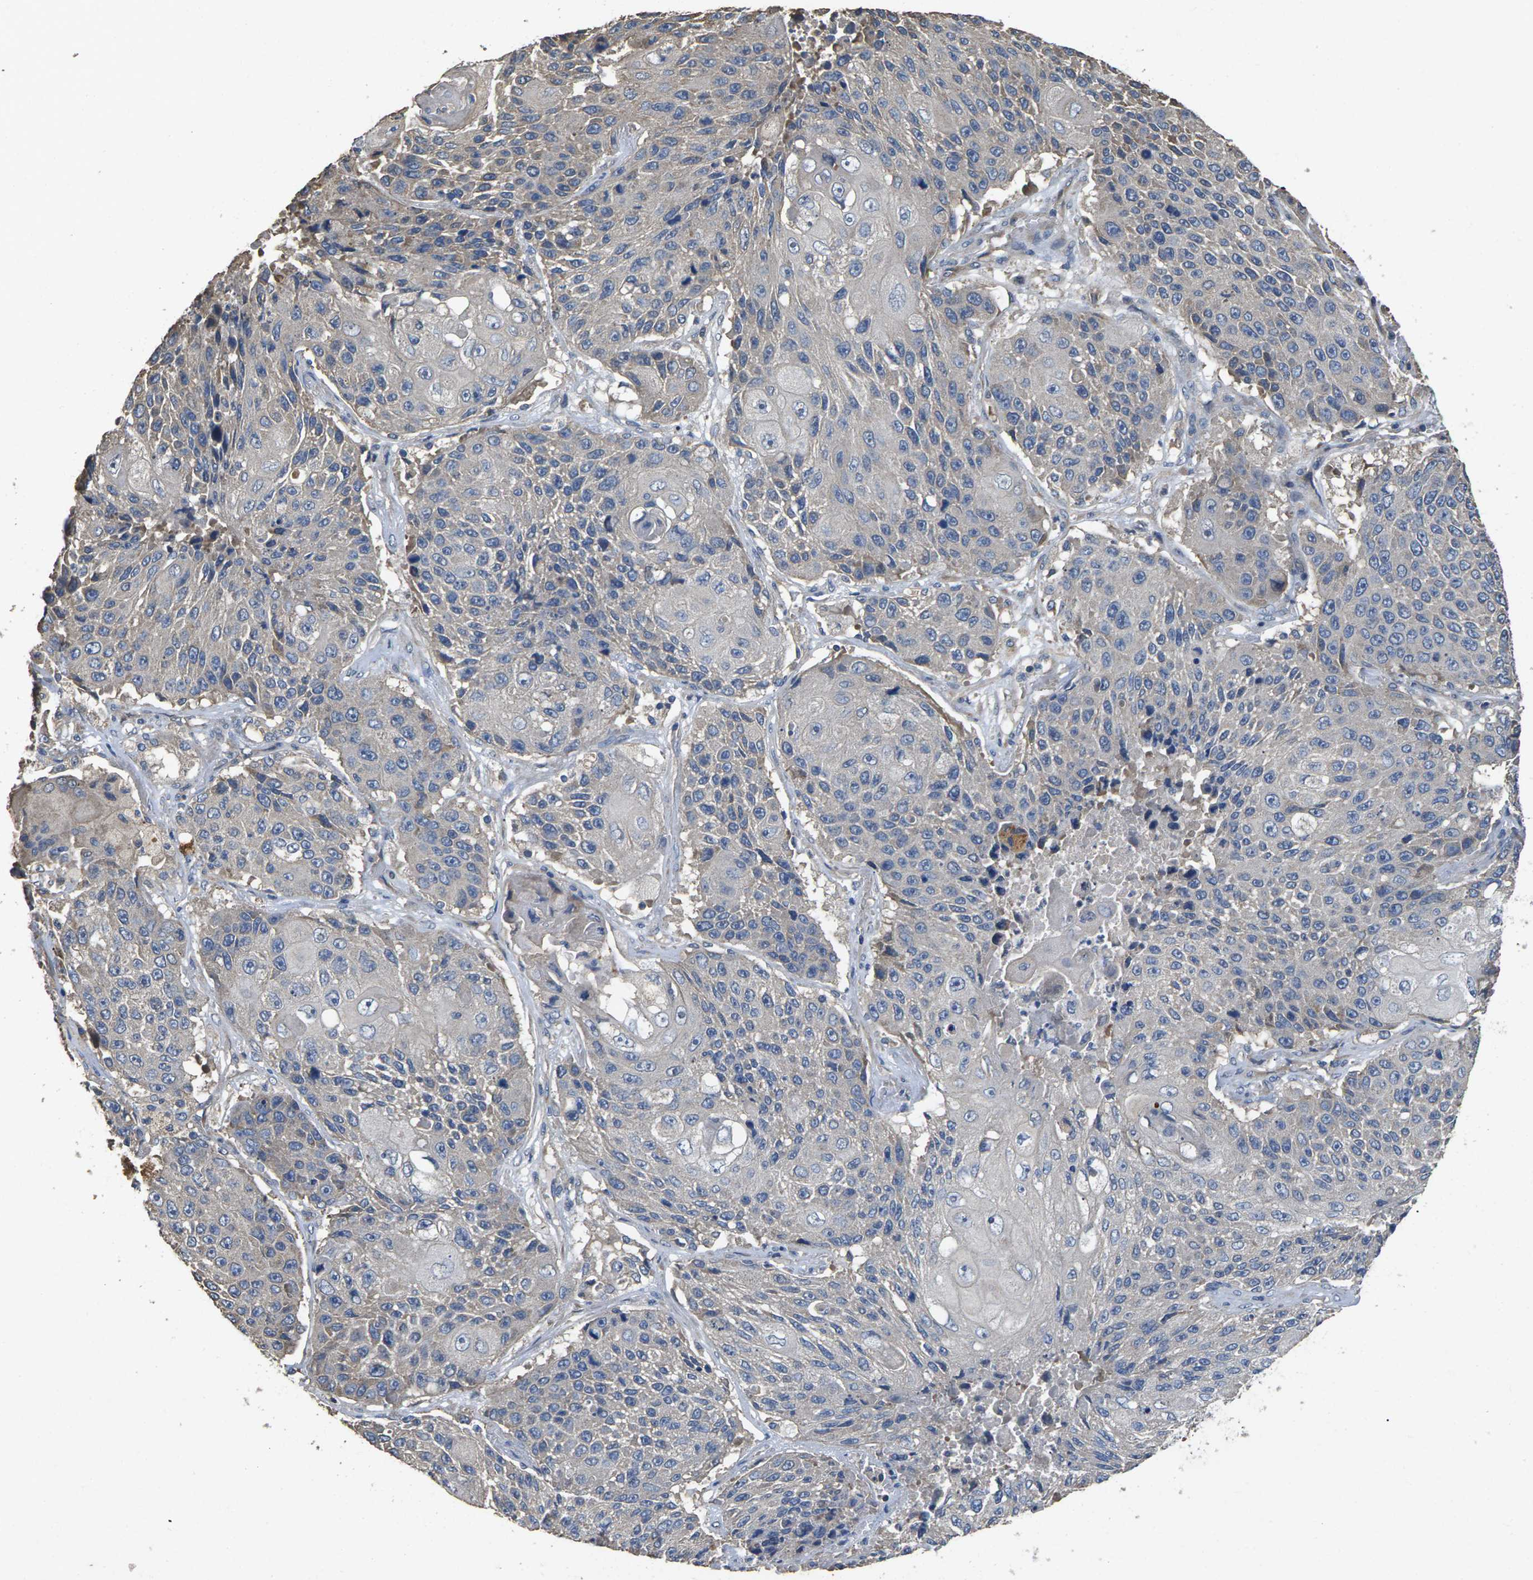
{"staining": {"intensity": "negative", "quantity": "none", "location": "none"}, "tissue": "lung cancer", "cell_type": "Tumor cells", "image_type": "cancer", "snomed": [{"axis": "morphology", "description": "Squamous cell carcinoma, NOS"}, {"axis": "topography", "description": "Lung"}], "caption": "A micrograph of lung cancer stained for a protein demonstrates no brown staining in tumor cells.", "gene": "B4GAT1", "patient": {"sex": "male", "age": 61}}